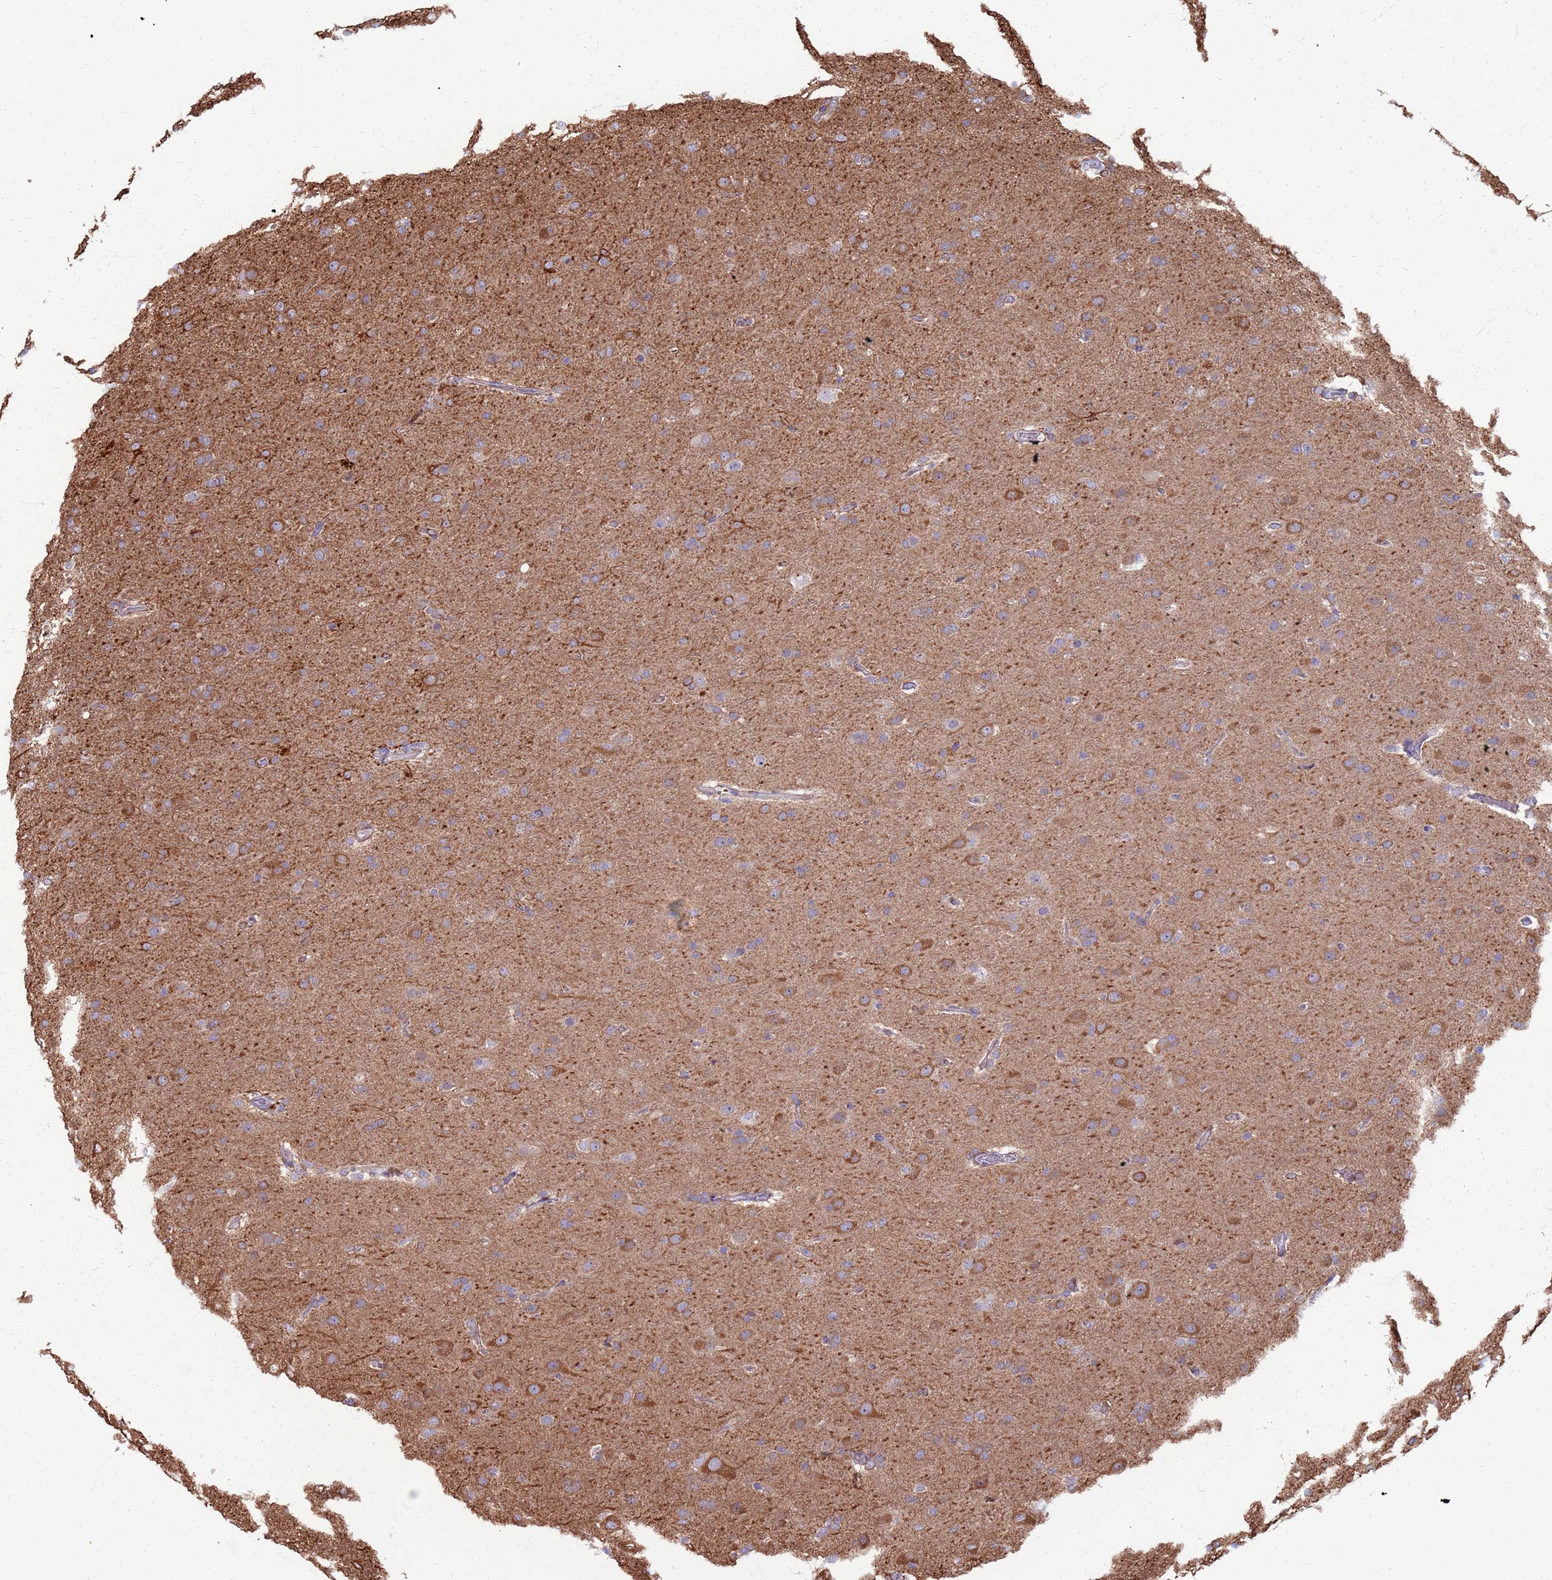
{"staining": {"intensity": "moderate", "quantity": "<25%", "location": "cytoplasmic/membranous"}, "tissue": "glioma", "cell_type": "Tumor cells", "image_type": "cancer", "snomed": [{"axis": "morphology", "description": "Glioma, malignant, Low grade"}, {"axis": "topography", "description": "Brain"}], "caption": "IHC (DAB) staining of low-grade glioma (malignant) demonstrates moderate cytoplasmic/membranous protein staining in approximately <25% of tumor cells.", "gene": "CLCA2", "patient": {"sex": "male", "age": 65}}